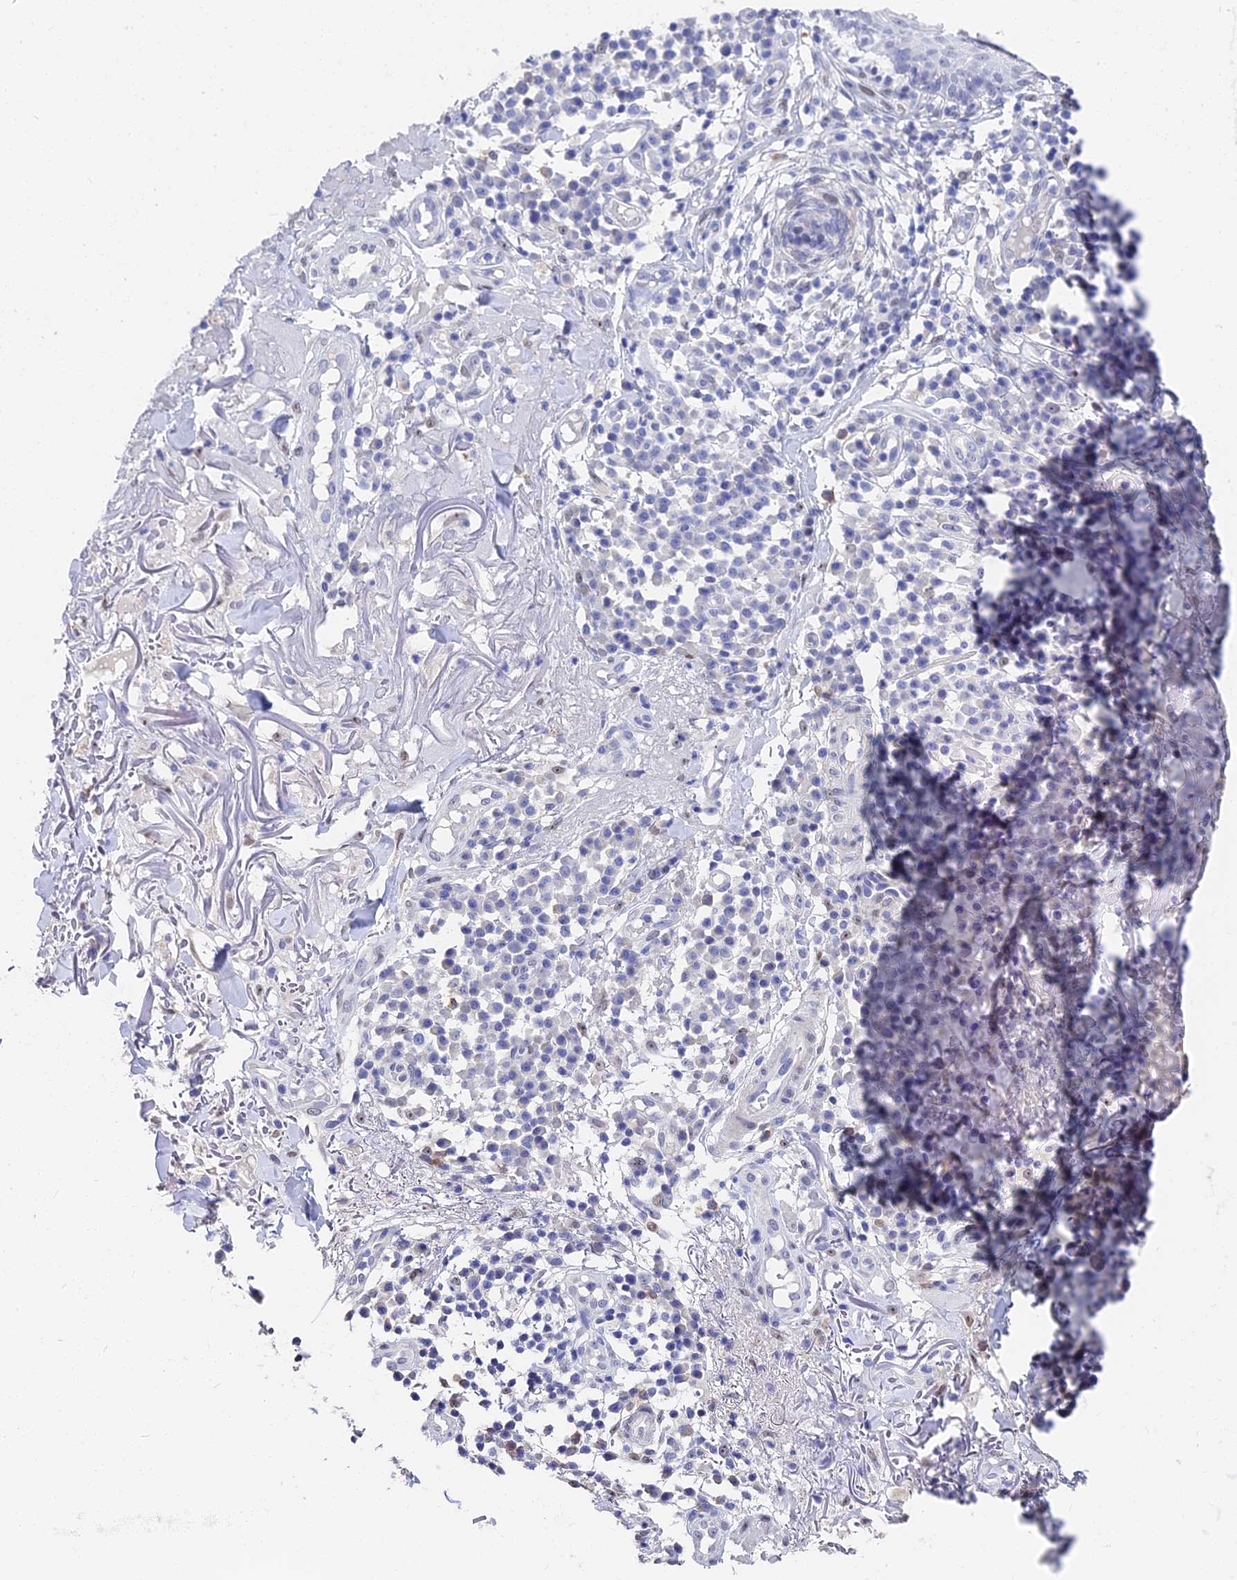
{"staining": {"intensity": "negative", "quantity": "none", "location": "none"}, "tissue": "skin cancer", "cell_type": "Tumor cells", "image_type": "cancer", "snomed": [{"axis": "morphology", "description": "Normal tissue, NOS"}, {"axis": "morphology", "description": "Basal cell carcinoma"}, {"axis": "topography", "description": "Skin"}], "caption": "Tumor cells show no significant protein expression in skin cancer.", "gene": "VPS33B", "patient": {"sex": "male", "age": 93}}